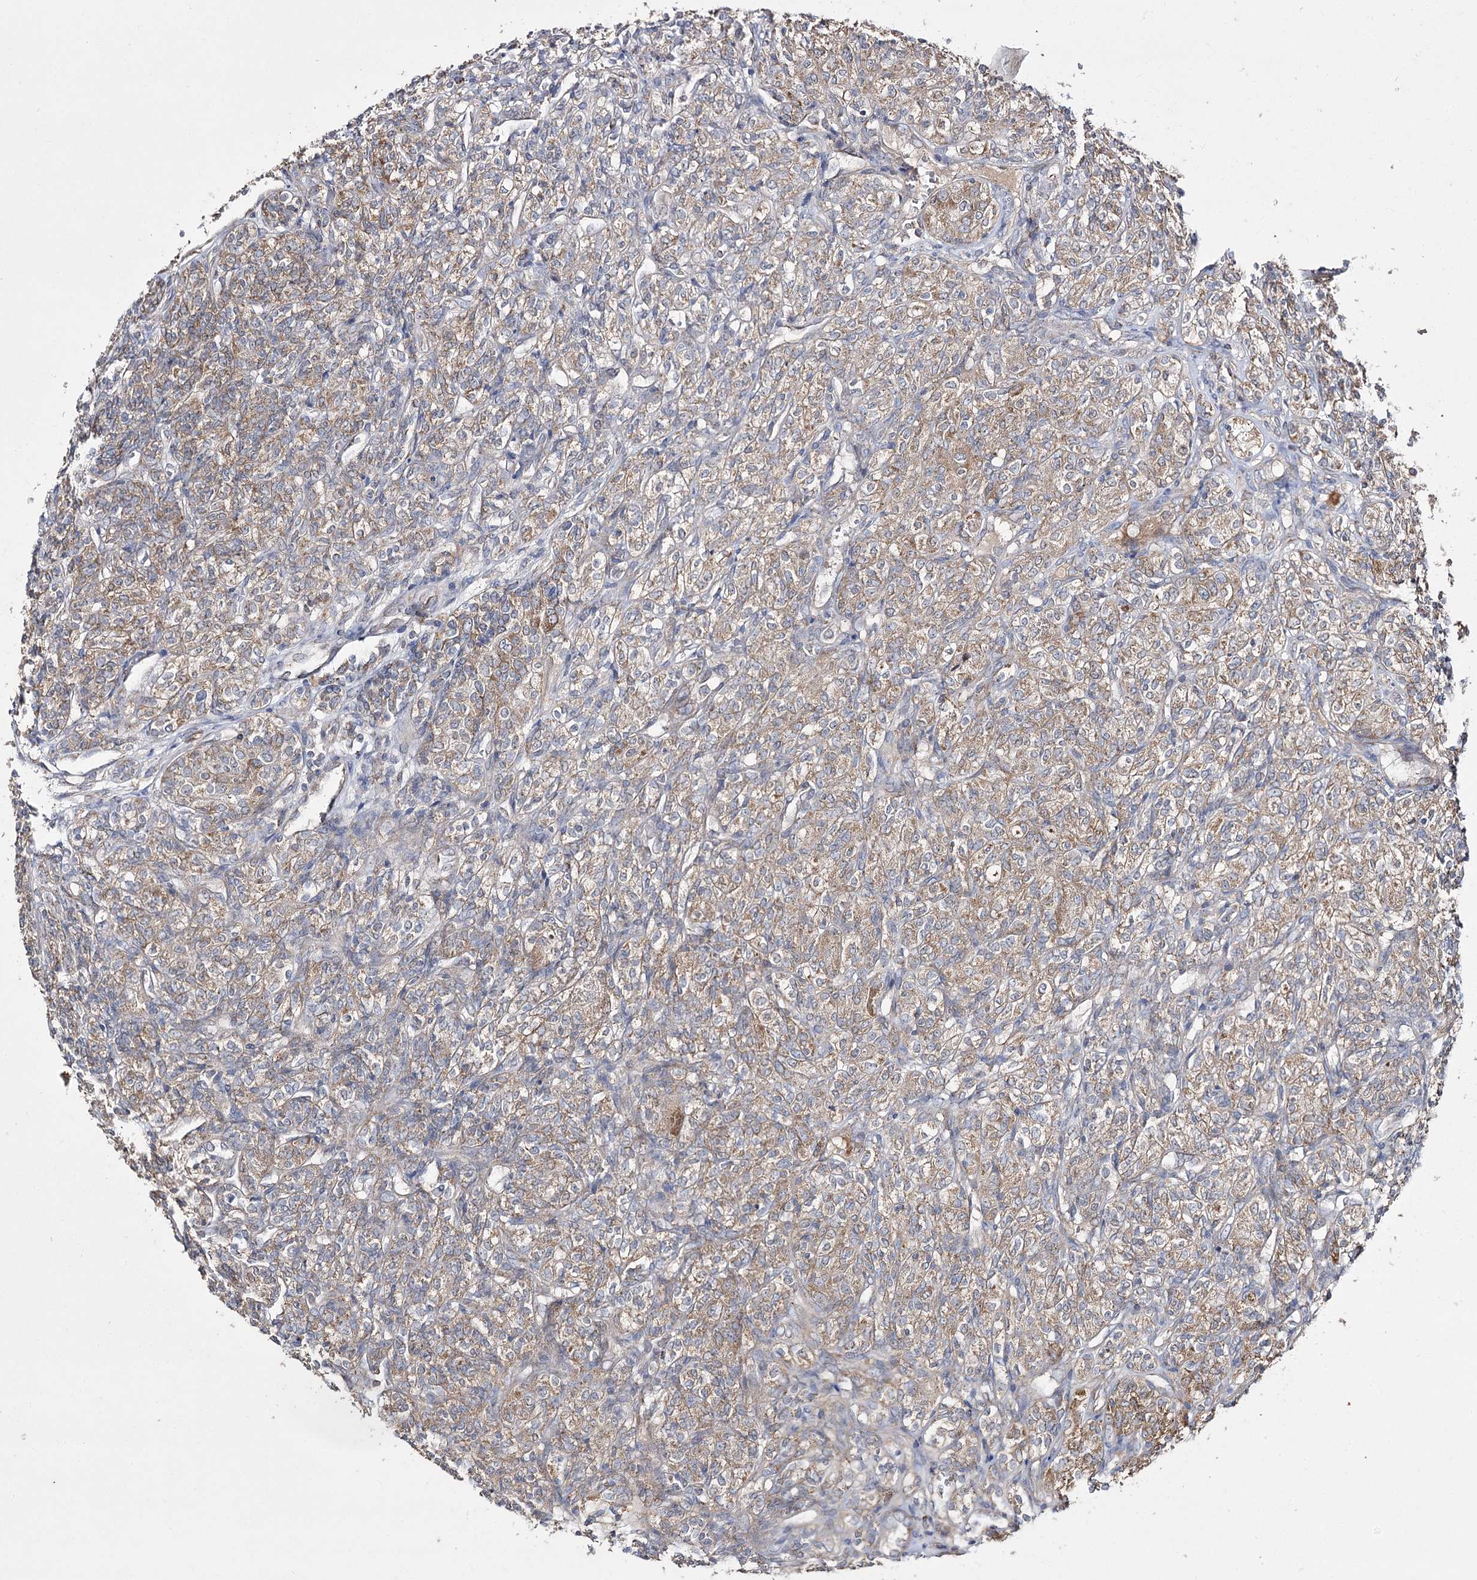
{"staining": {"intensity": "moderate", "quantity": ">75%", "location": "cytoplasmic/membranous"}, "tissue": "renal cancer", "cell_type": "Tumor cells", "image_type": "cancer", "snomed": [{"axis": "morphology", "description": "Adenocarcinoma, NOS"}, {"axis": "topography", "description": "Kidney"}], "caption": "IHC of adenocarcinoma (renal) demonstrates medium levels of moderate cytoplasmic/membranous positivity in about >75% of tumor cells.", "gene": "NADK2", "patient": {"sex": "male", "age": 77}}